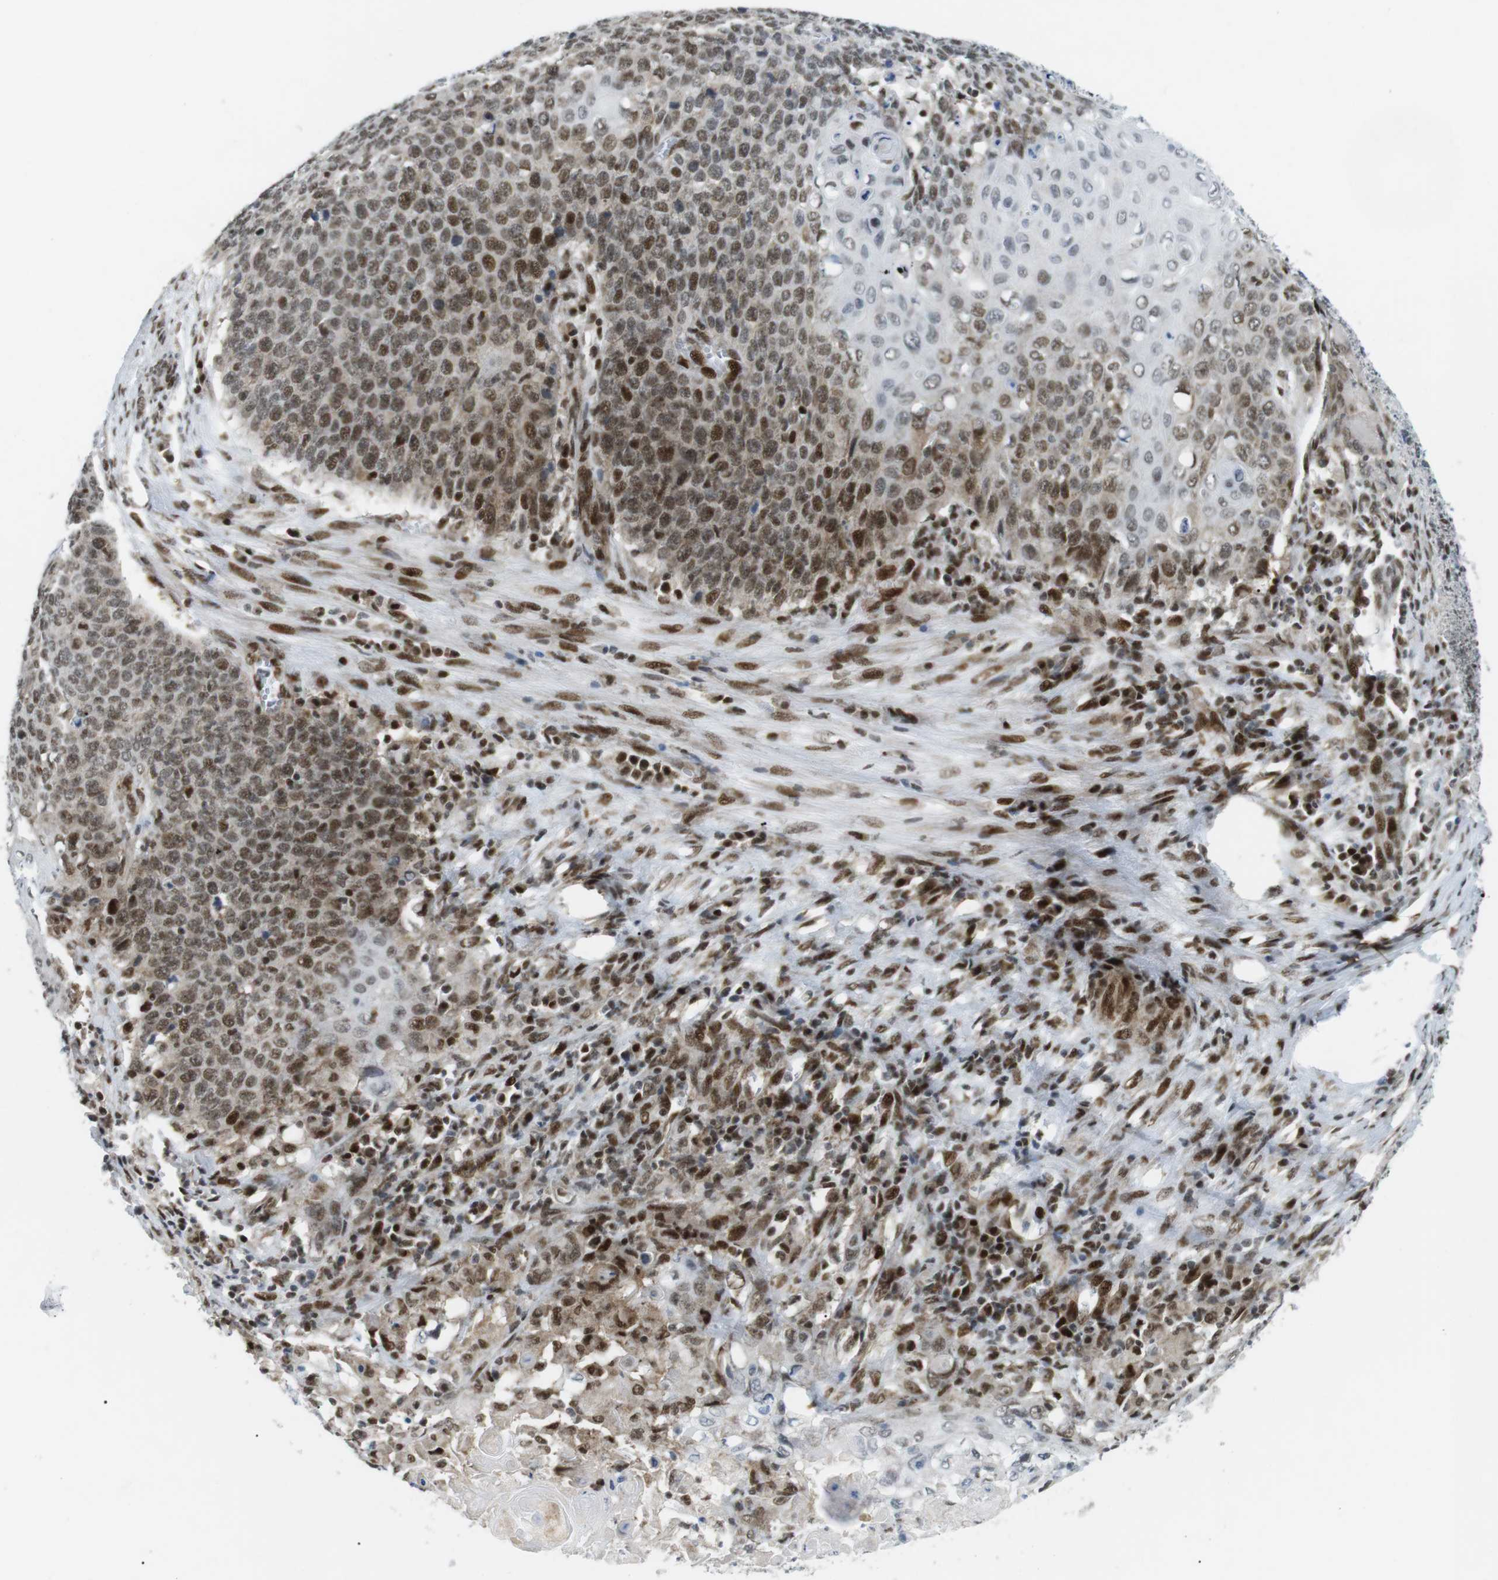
{"staining": {"intensity": "moderate", "quantity": ">75%", "location": "nuclear"}, "tissue": "cervical cancer", "cell_type": "Tumor cells", "image_type": "cancer", "snomed": [{"axis": "morphology", "description": "Squamous cell carcinoma, NOS"}, {"axis": "topography", "description": "Cervix"}], "caption": "Brown immunohistochemical staining in human cervical squamous cell carcinoma exhibits moderate nuclear expression in approximately >75% of tumor cells.", "gene": "CDC27", "patient": {"sex": "female", "age": 39}}